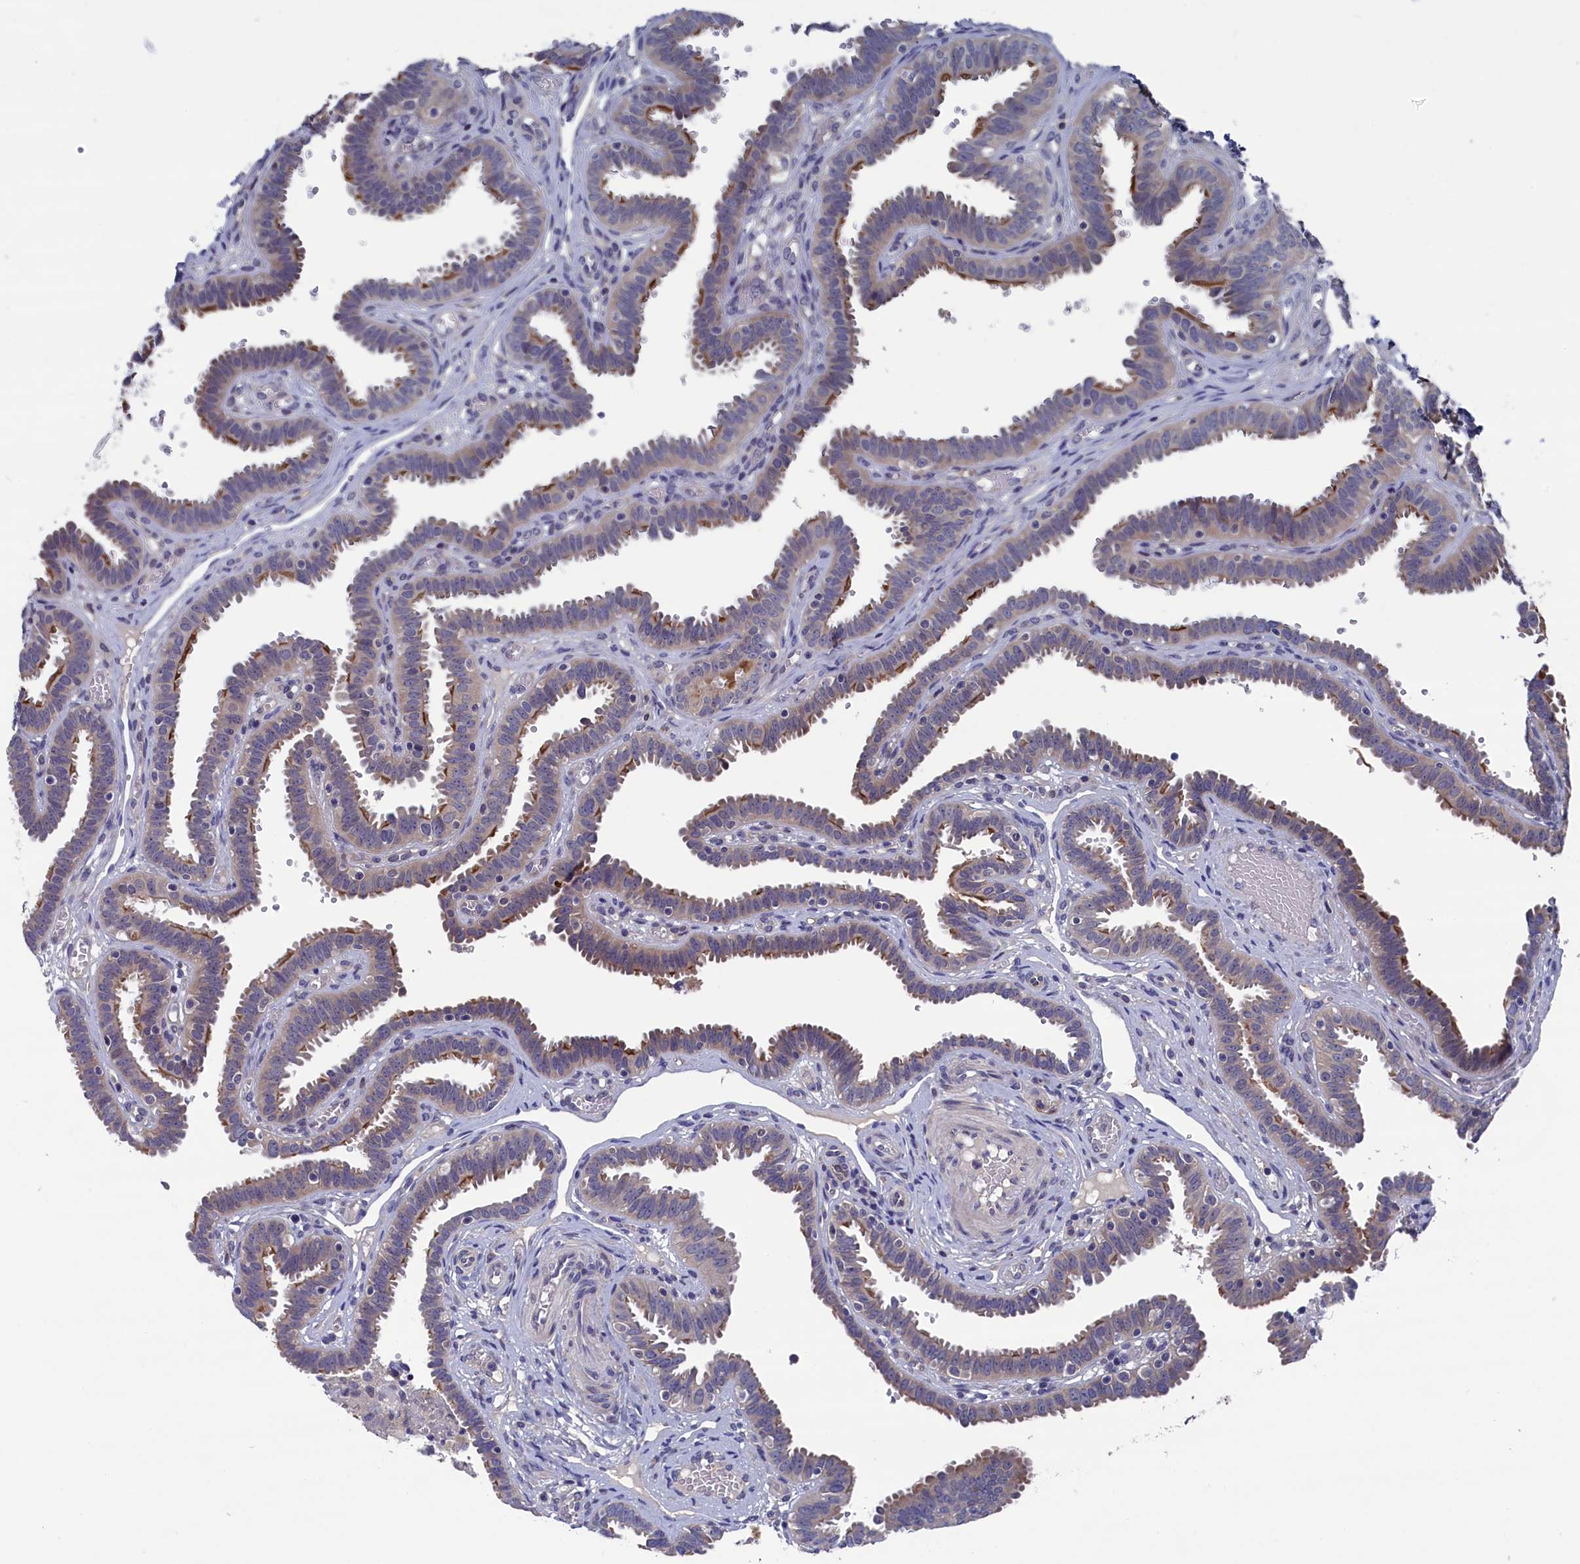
{"staining": {"intensity": "strong", "quantity": "25%-75%", "location": "cytoplasmic/membranous"}, "tissue": "fallopian tube", "cell_type": "Glandular cells", "image_type": "normal", "snomed": [{"axis": "morphology", "description": "Normal tissue, NOS"}, {"axis": "topography", "description": "Fallopian tube"}], "caption": "High-power microscopy captured an IHC histopathology image of unremarkable fallopian tube, revealing strong cytoplasmic/membranous positivity in approximately 25%-75% of glandular cells.", "gene": "SPATA13", "patient": {"sex": "female", "age": 37}}